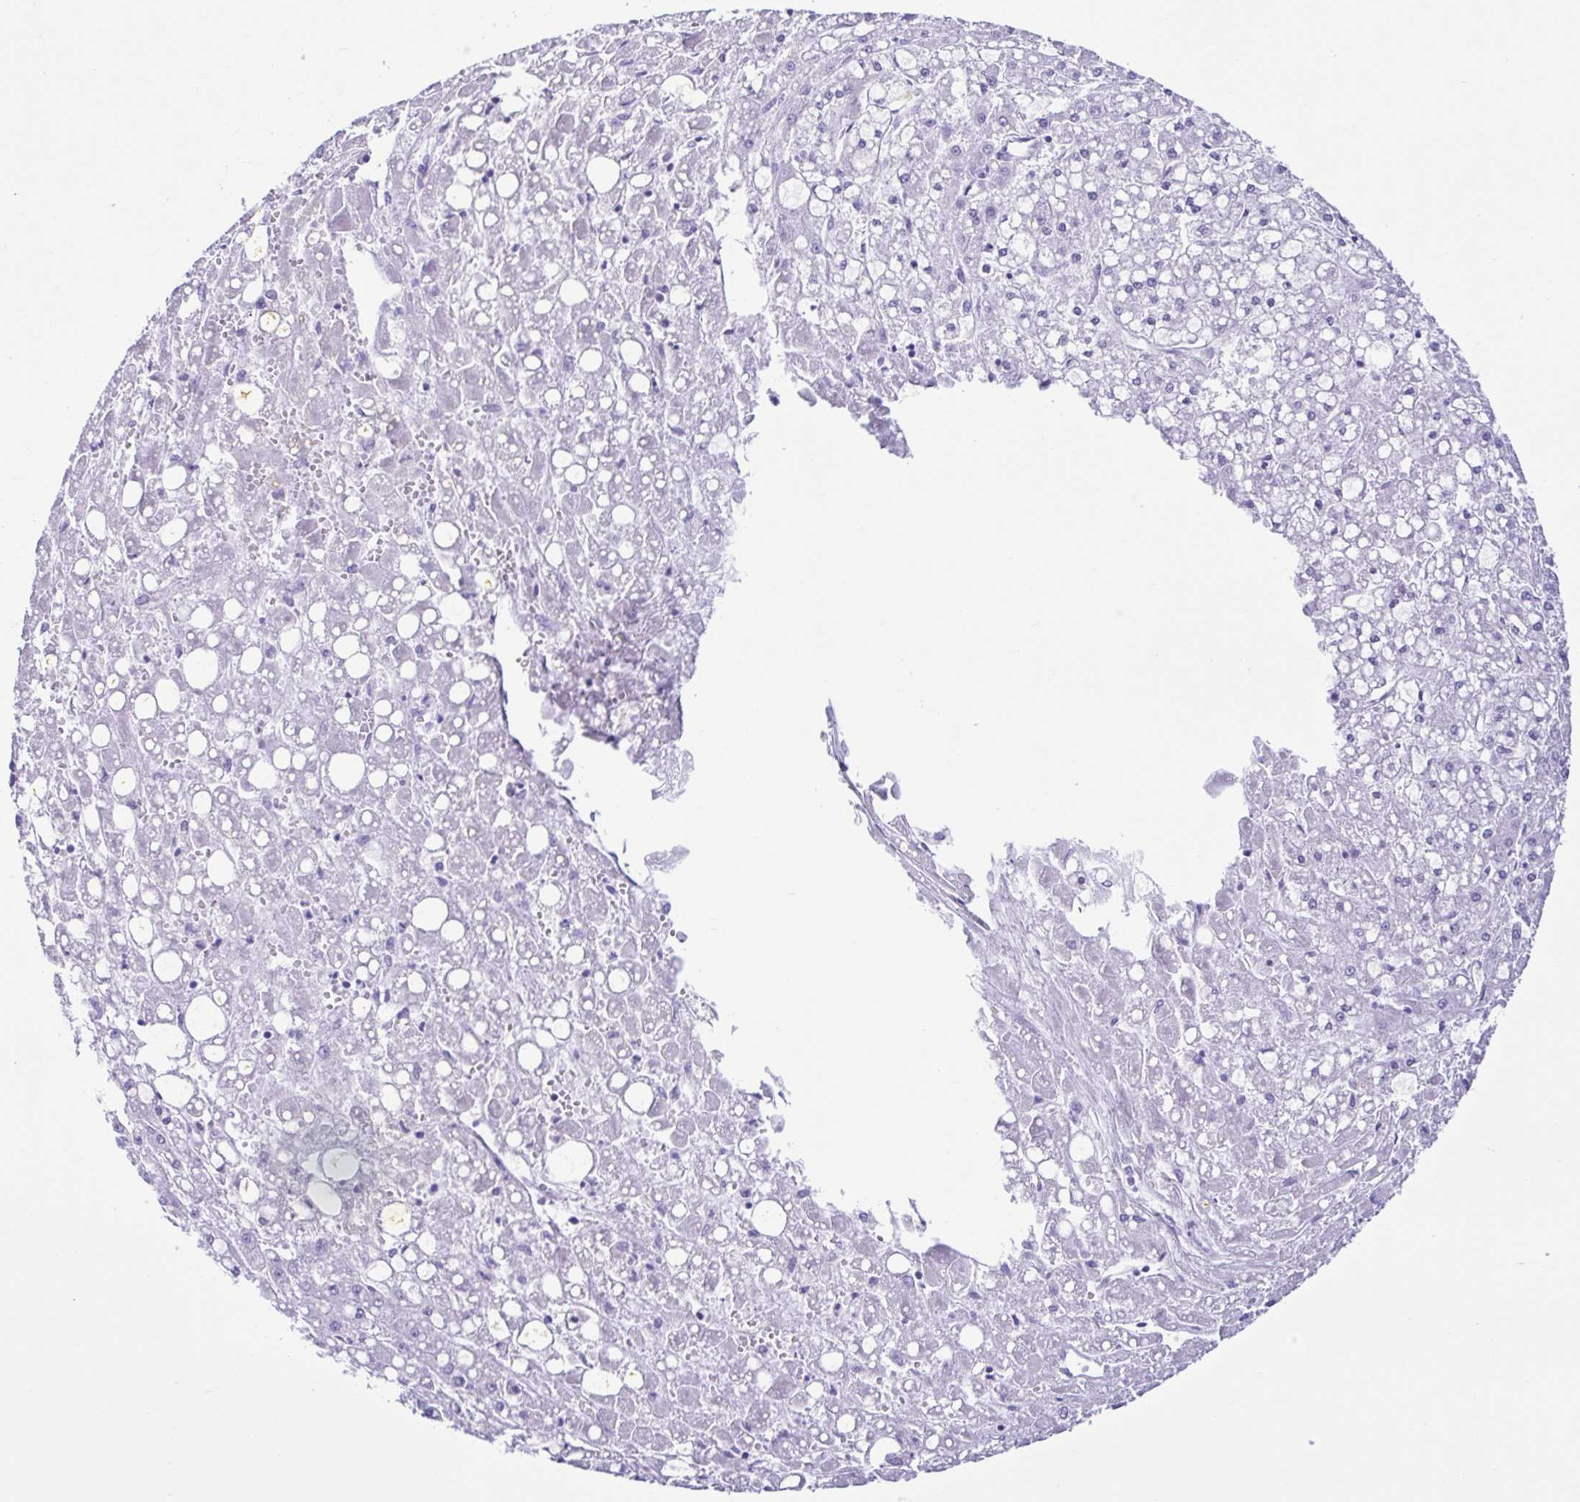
{"staining": {"intensity": "negative", "quantity": "none", "location": "none"}, "tissue": "liver cancer", "cell_type": "Tumor cells", "image_type": "cancer", "snomed": [{"axis": "morphology", "description": "Carcinoma, Hepatocellular, NOS"}, {"axis": "topography", "description": "Liver"}], "caption": "This micrograph is of liver cancer stained with immunohistochemistry (IHC) to label a protein in brown with the nuclei are counter-stained blue. There is no positivity in tumor cells. (Brightfield microscopy of DAB immunohistochemistry at high magnification).", "gene": "ACTRT3", "patient": {"sex": "male", "age": 67}}